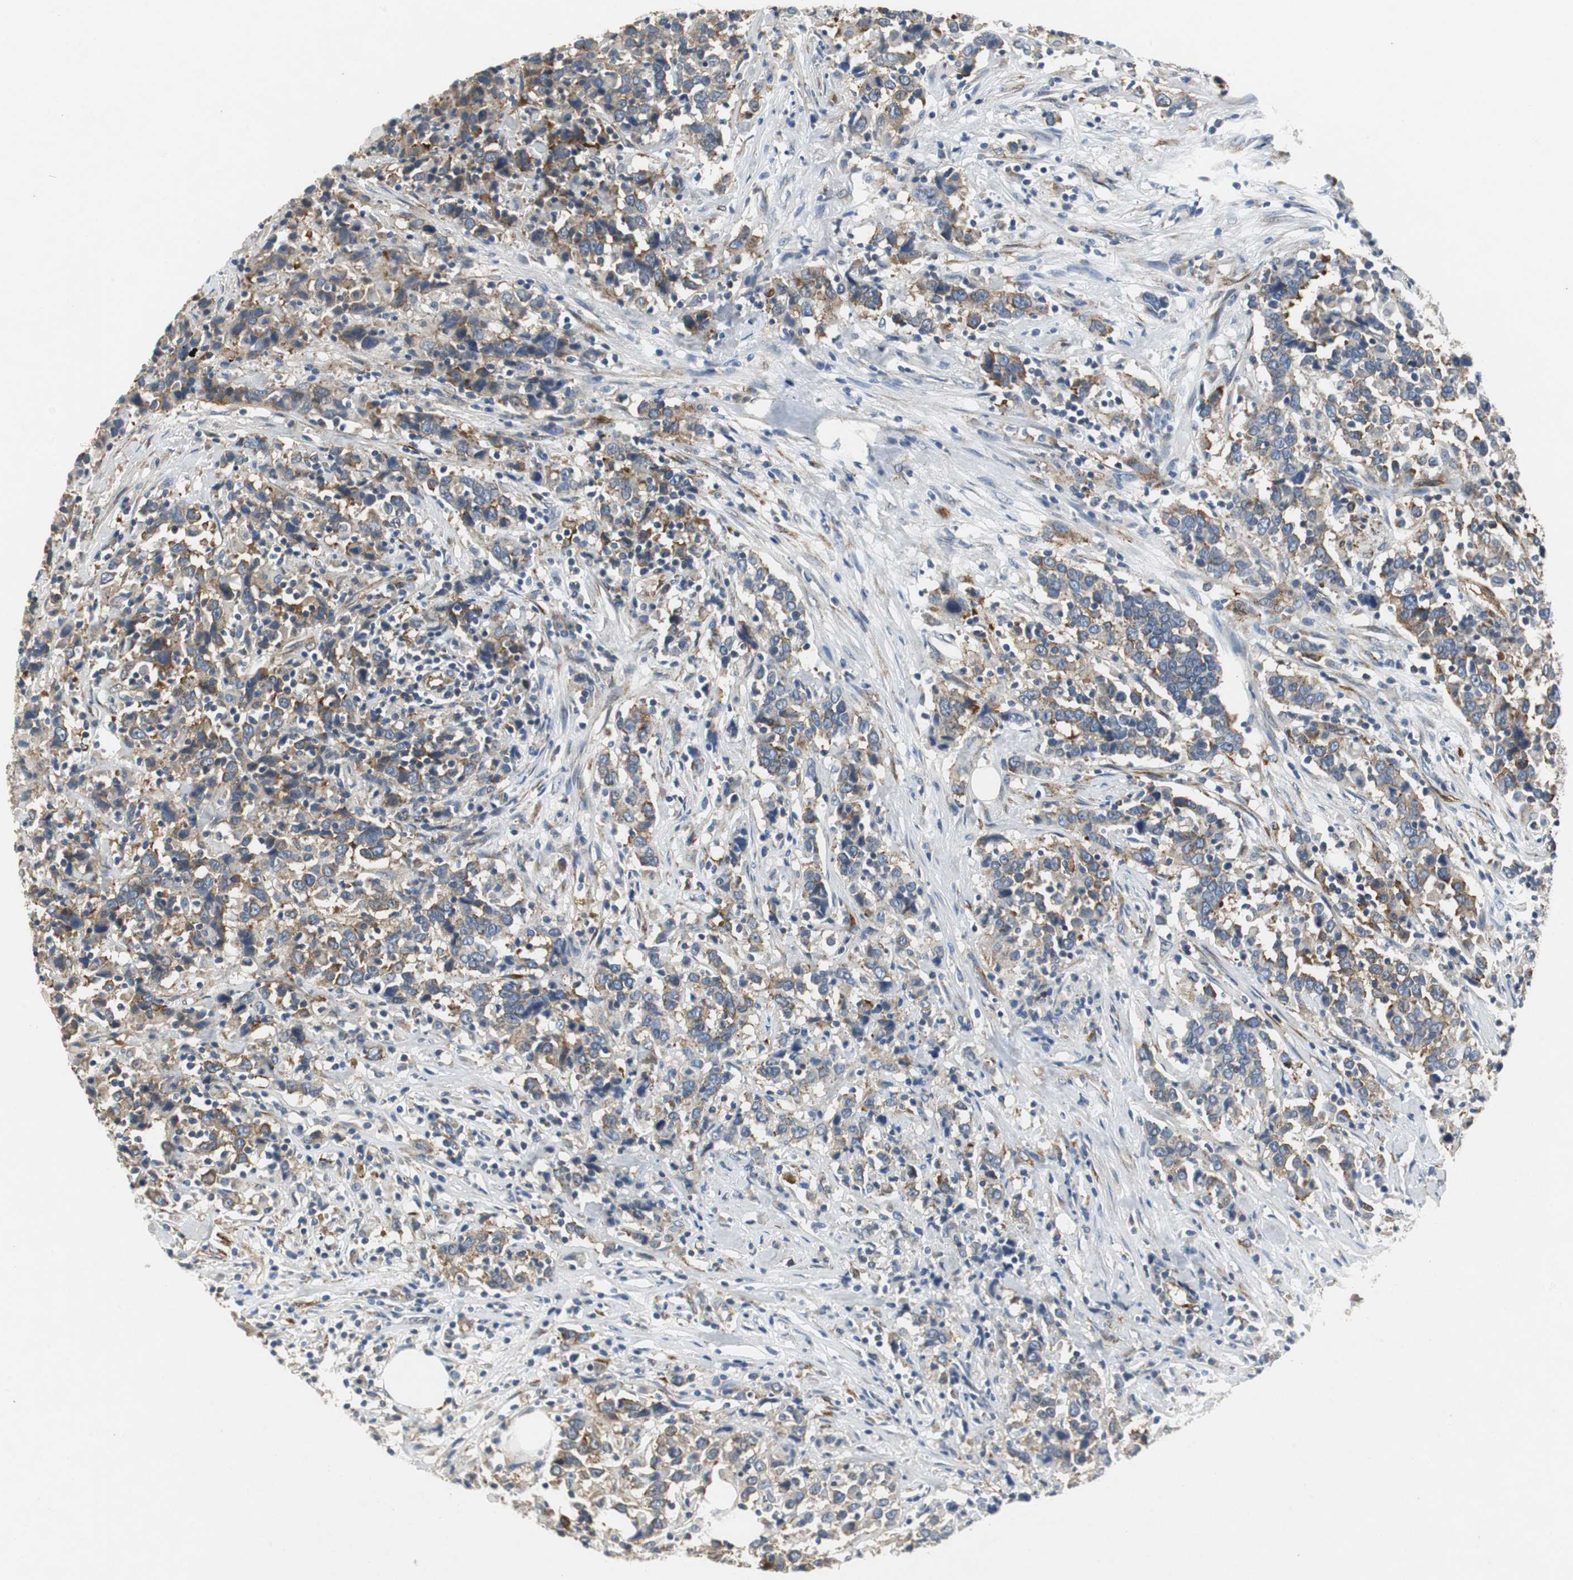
{"staining": {"intensity": "moderate", "quantity": ">75%", "location": "cytoplasmic/membranous"}, "tissue": "urothelial cancer", "cell_type": "Tumor cells", "image_type": "cancer", "snomed": [{"axis": "morphology", "description": "Urothelial carcinoma, High grade"}, {"axis": "topography", "description": "Urinary bladder"}], "caption": "A medium amount of moderate cytoplasmic/membranous staining is seen in approximately >75% of tumor cells in urothelial carcinoma (high-grade) tissue. (DAB (3,3'-diaminobenzidine) = brown stain, brightfield microscopy at high magnification).", "gene": "ISCU", "patient": {"sex": "male", "age": 61}}